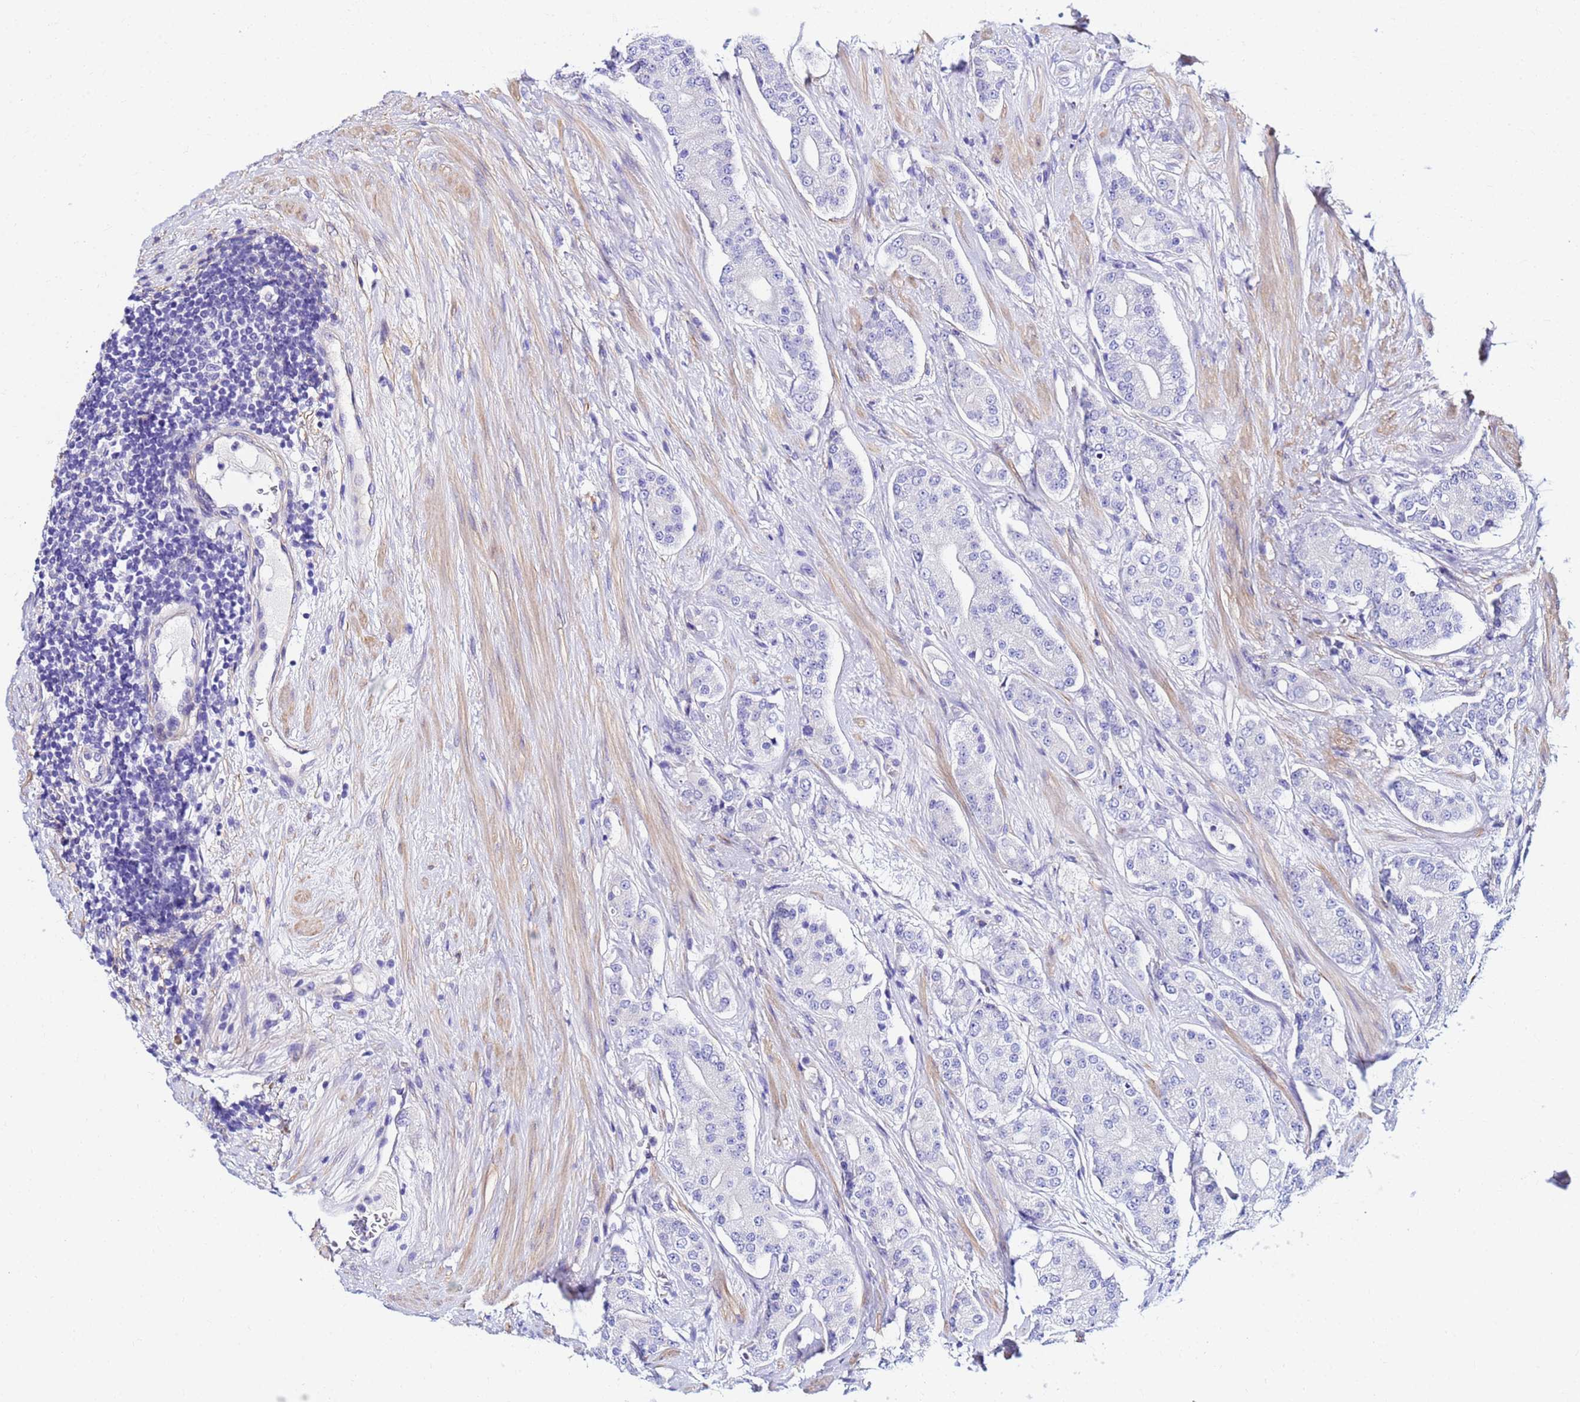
{"staining": {"intensity": "negative", "quantity": "none", "location": "none"}, "tissue": "prostate cancer", "cell_type": "Tumor cells", "image_type": "cancer", "snomed": [{"axis": "morphology", "description": "Adenocarcinoma, High grade"}, {"axis": "topography", "description": "Prostate"}], "caption": "Image shows no protein positivity in tumor cells of prostate cancer (high-grade adenocarcinoma) tissue.", "gene": "JRKL", "patient": {"sex": "male", "age": 71}}